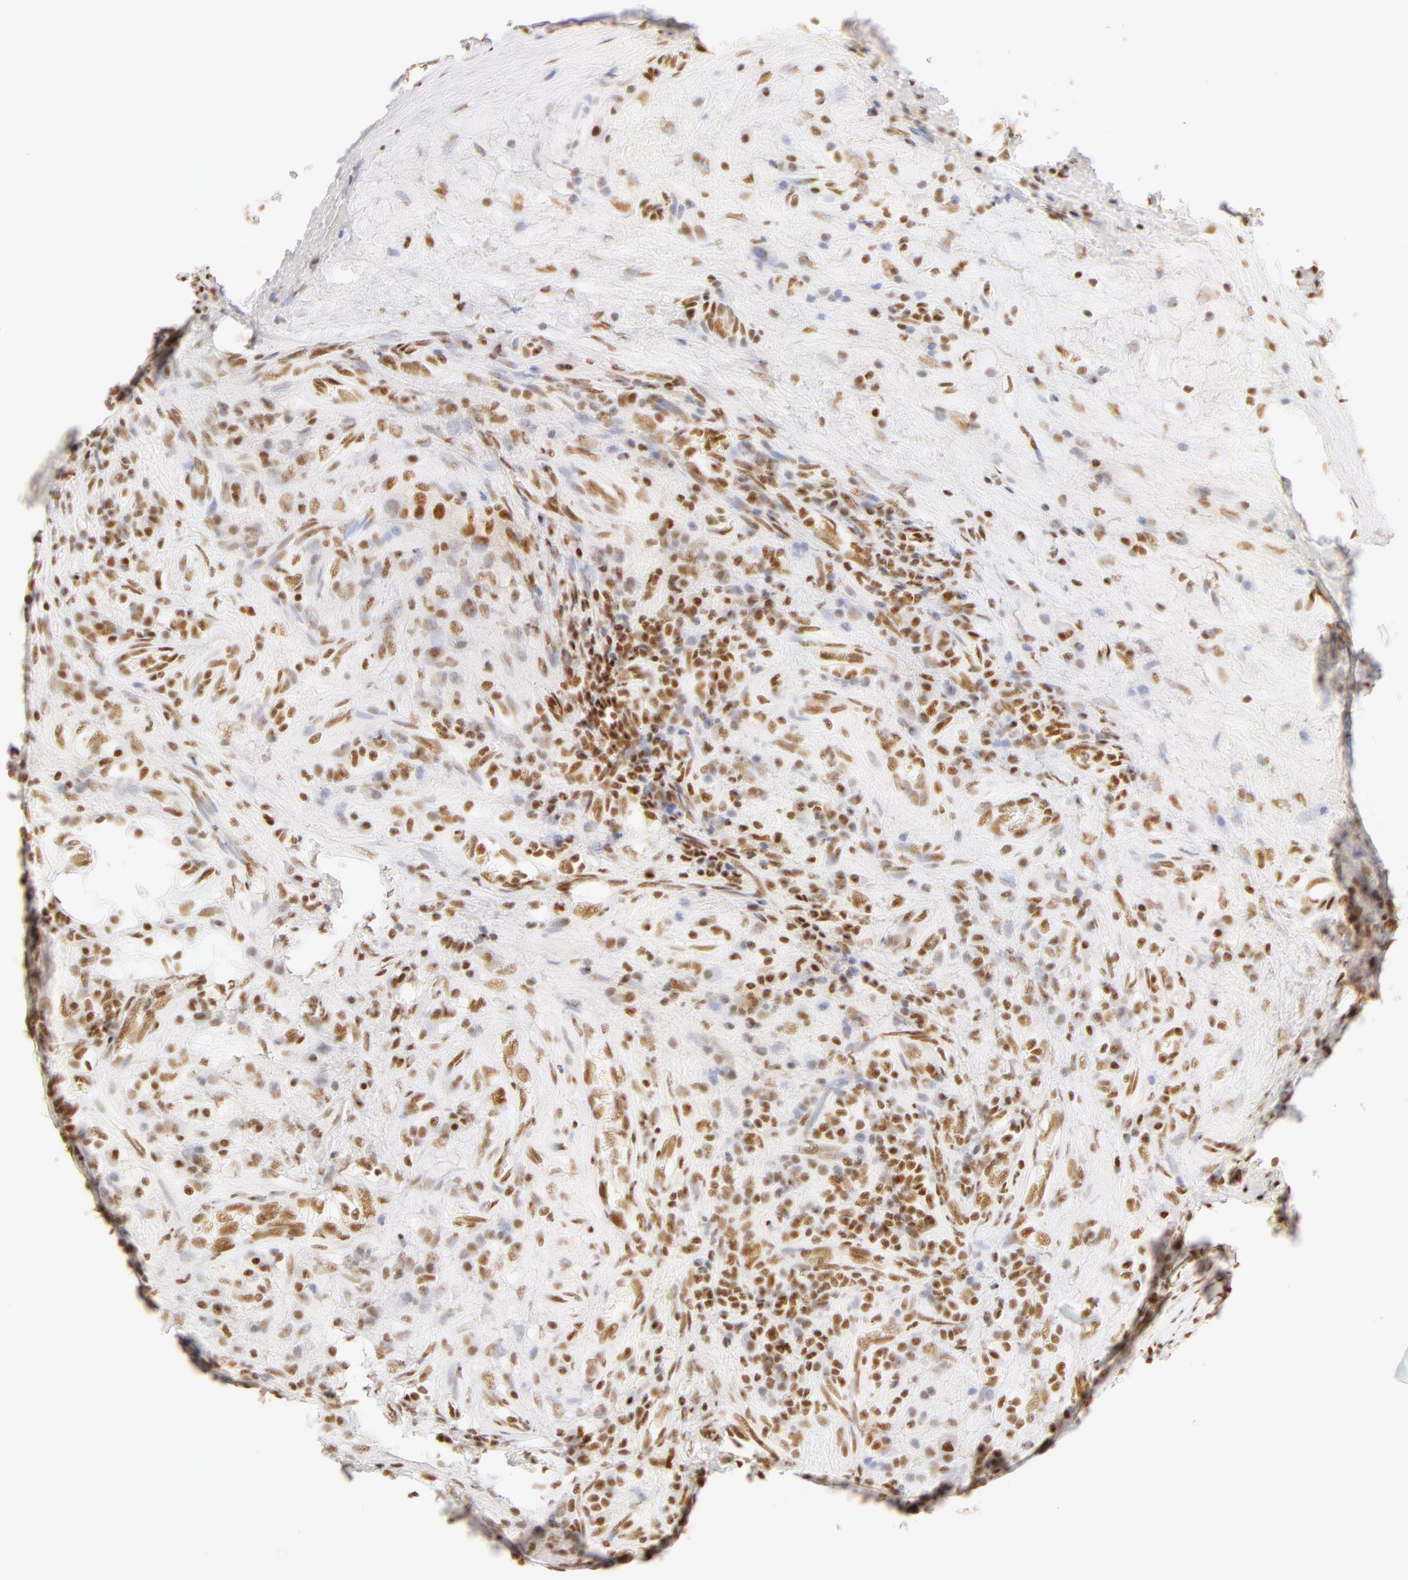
{"staining": {"intensity": "weak", "quantity": ">75%", "location": "nuclear"}, "tissue": "testis cancer", "cell_type": "Tumor cells", "image_type": "cancer", "snomed": [{"axis": "morphology", "description": "Seminoma, NOS"}, {"axis": "topography", "description": "Testis"}], "caption": "An immunohistochemistry (IHC) histopathology image of neoplastic tissue is shown. Protein staining in brown labels weak nuclear positivity in testis seminoma within tumor cells. (IHC, brightfield microscopy, high magnification).", "gene": "RBM39", "patient": {"sex": "male", "age": 34}}